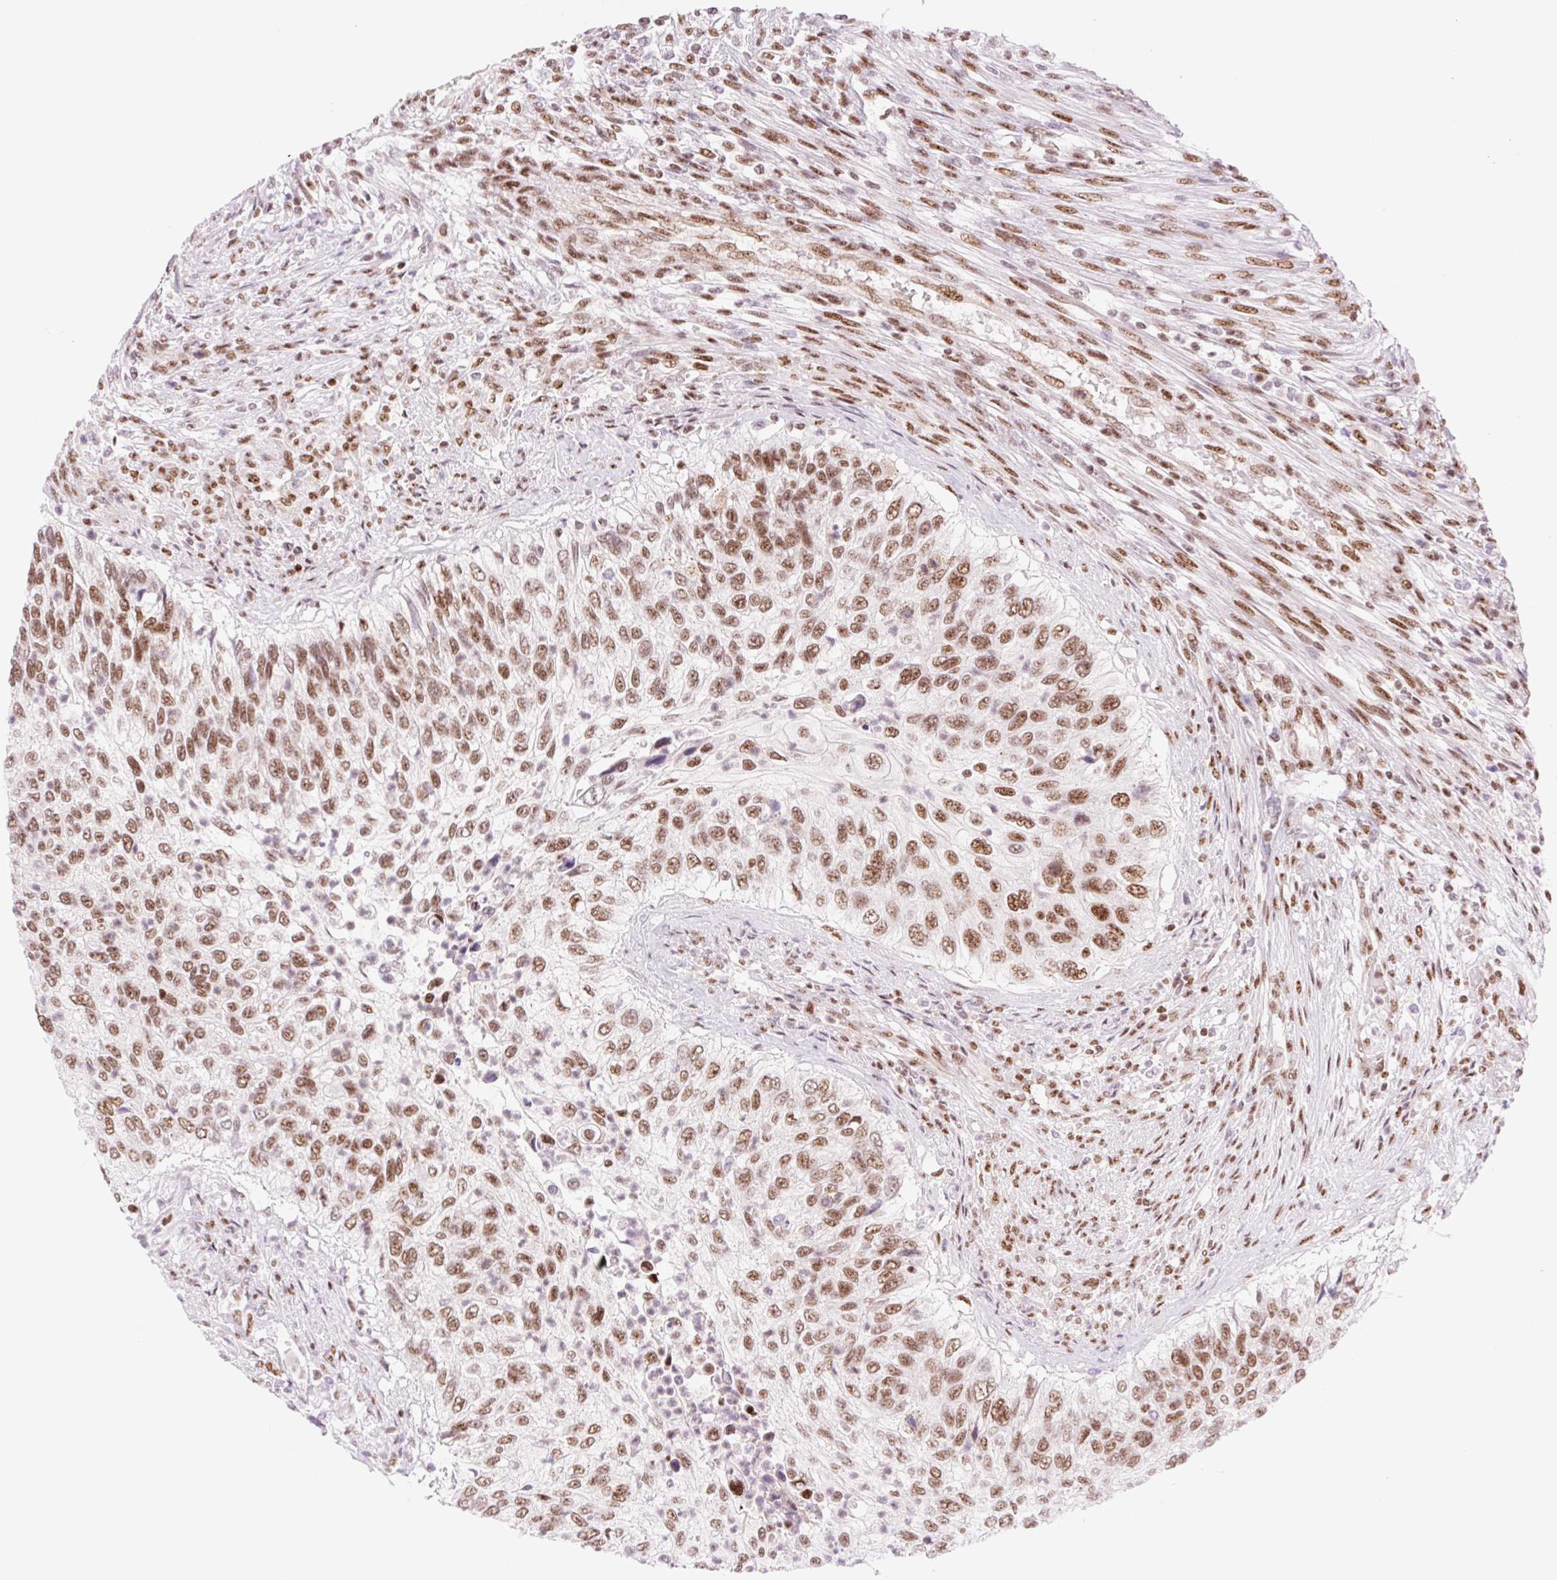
{"staining": {"intensity": "moderate", "quantity": ">75%", "location": "nuclear"}, "tissue": "urothelial cancer", "cell_type": "Tumor cells", "image_type": "cancer", "snomed": [{"axis": "morphology", "description": "Urothelial carcinoma, High grade"}, {"axis": "topography", "description": "Urinary bladder"}], "caption": "Tumor cells exhibit moderate nuclear staining in about >75% of cells in urothelial carcinoma (high-grade). (Stains: DAB in brown, nuclei in blue, Microscopy: brightfield microscopy at high magnification).", "gene": "PRDM11", "patient": {"sex": "female", "age": 60}}